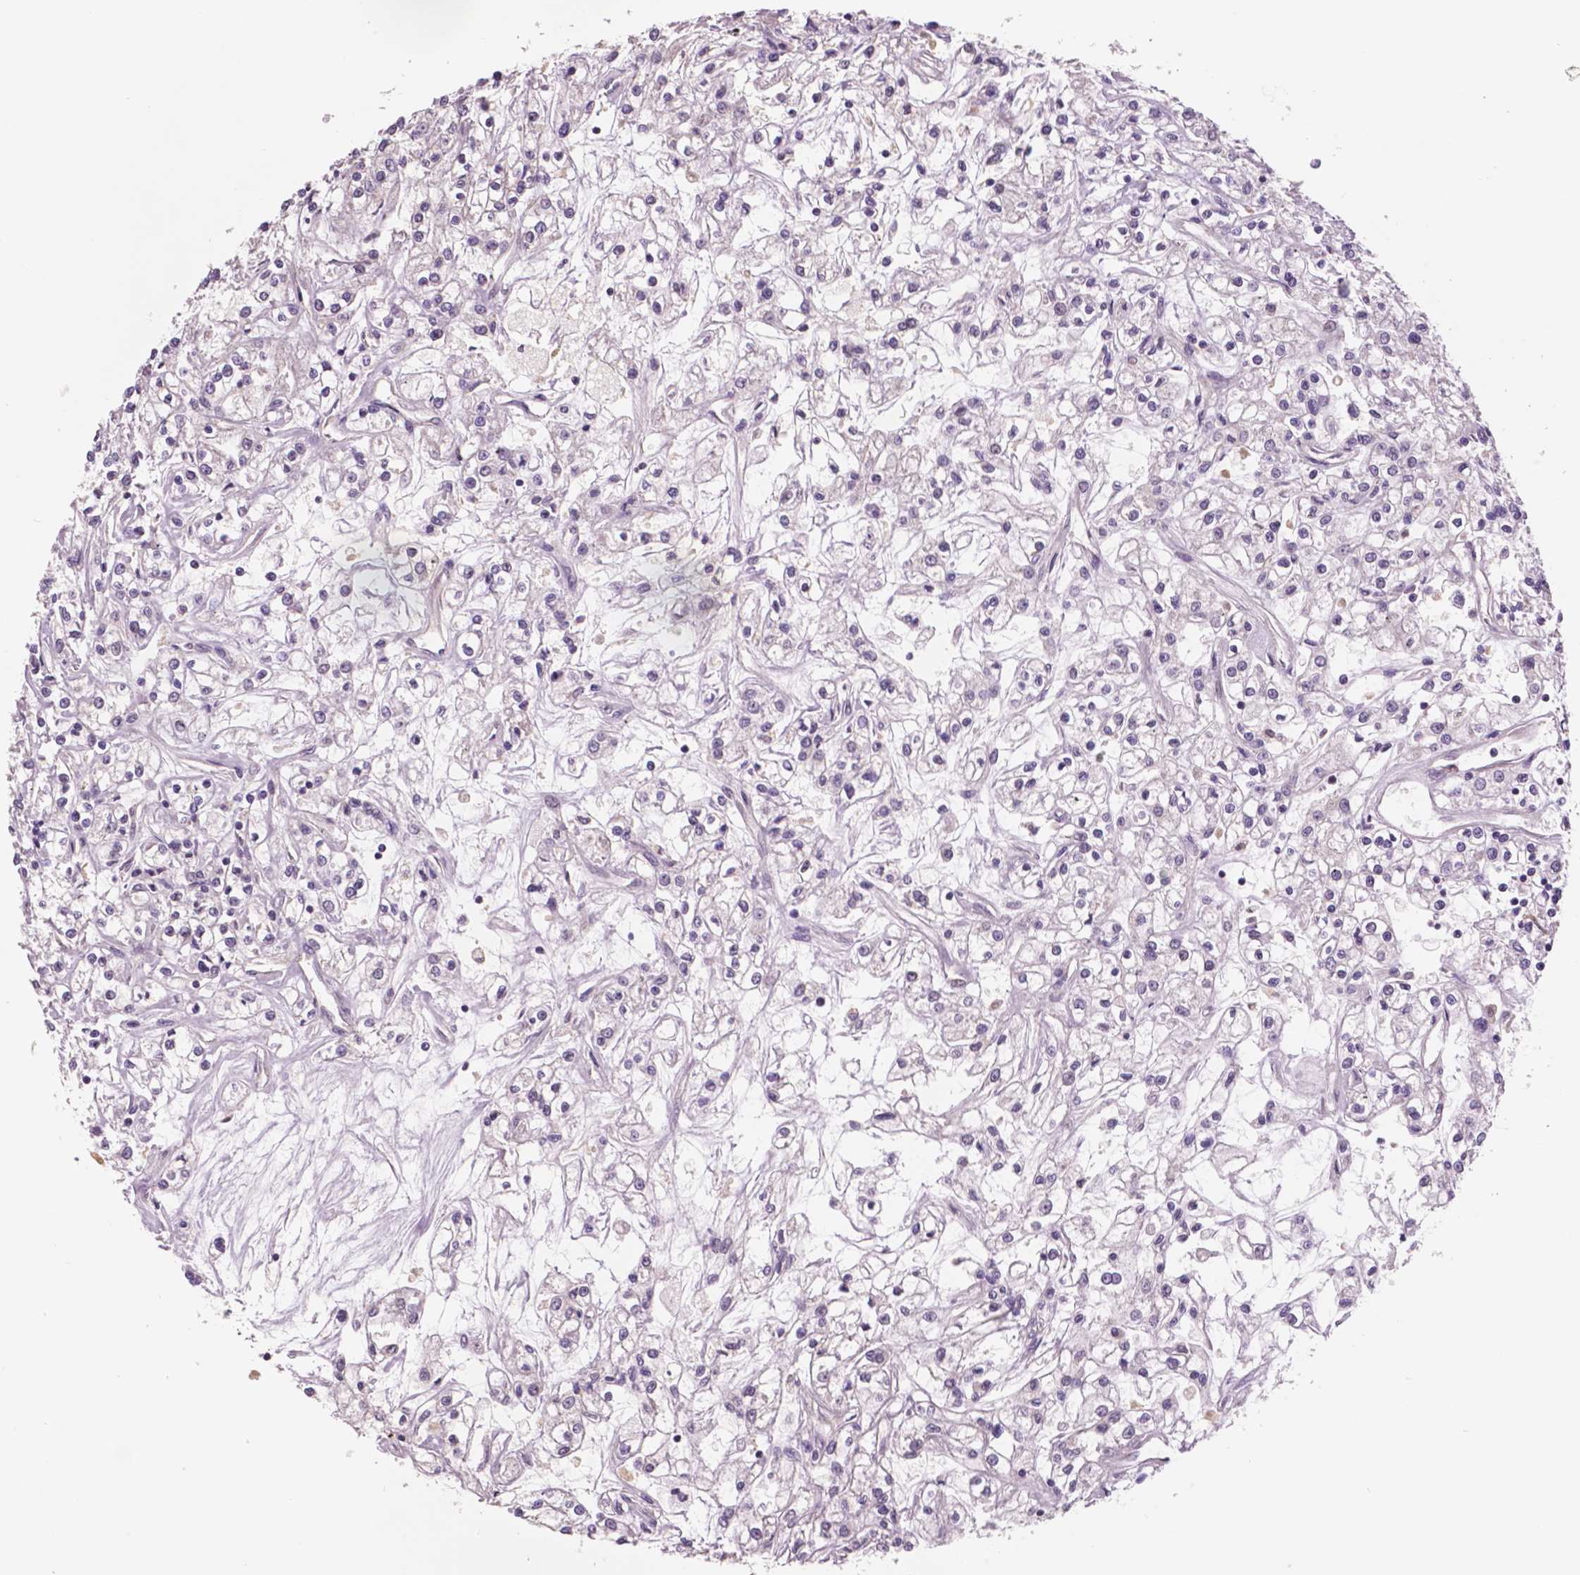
{"staining": {"intensity": "negative", "quantity": "none", "location": "none"}, "tissue": "renal cancer", "cell_type": "Tumor cells", "image_type": "cancer", "snomed": [{"axis": "morphology", "description": "Adenocarcinoma, NOS"}, {"axis": "topography", "description": "Kidney"}], "caption": "IHC of human renal adenocarcinoma reveals no positivity in tumor cells. The staining was performed using DAB to visualize the protein expression in brown, while the nuclei were stained in blue with hematoxylin (Magnification: 20x).", "gene": "STAT3", "patient": {"sex": "female", "age": 59}}